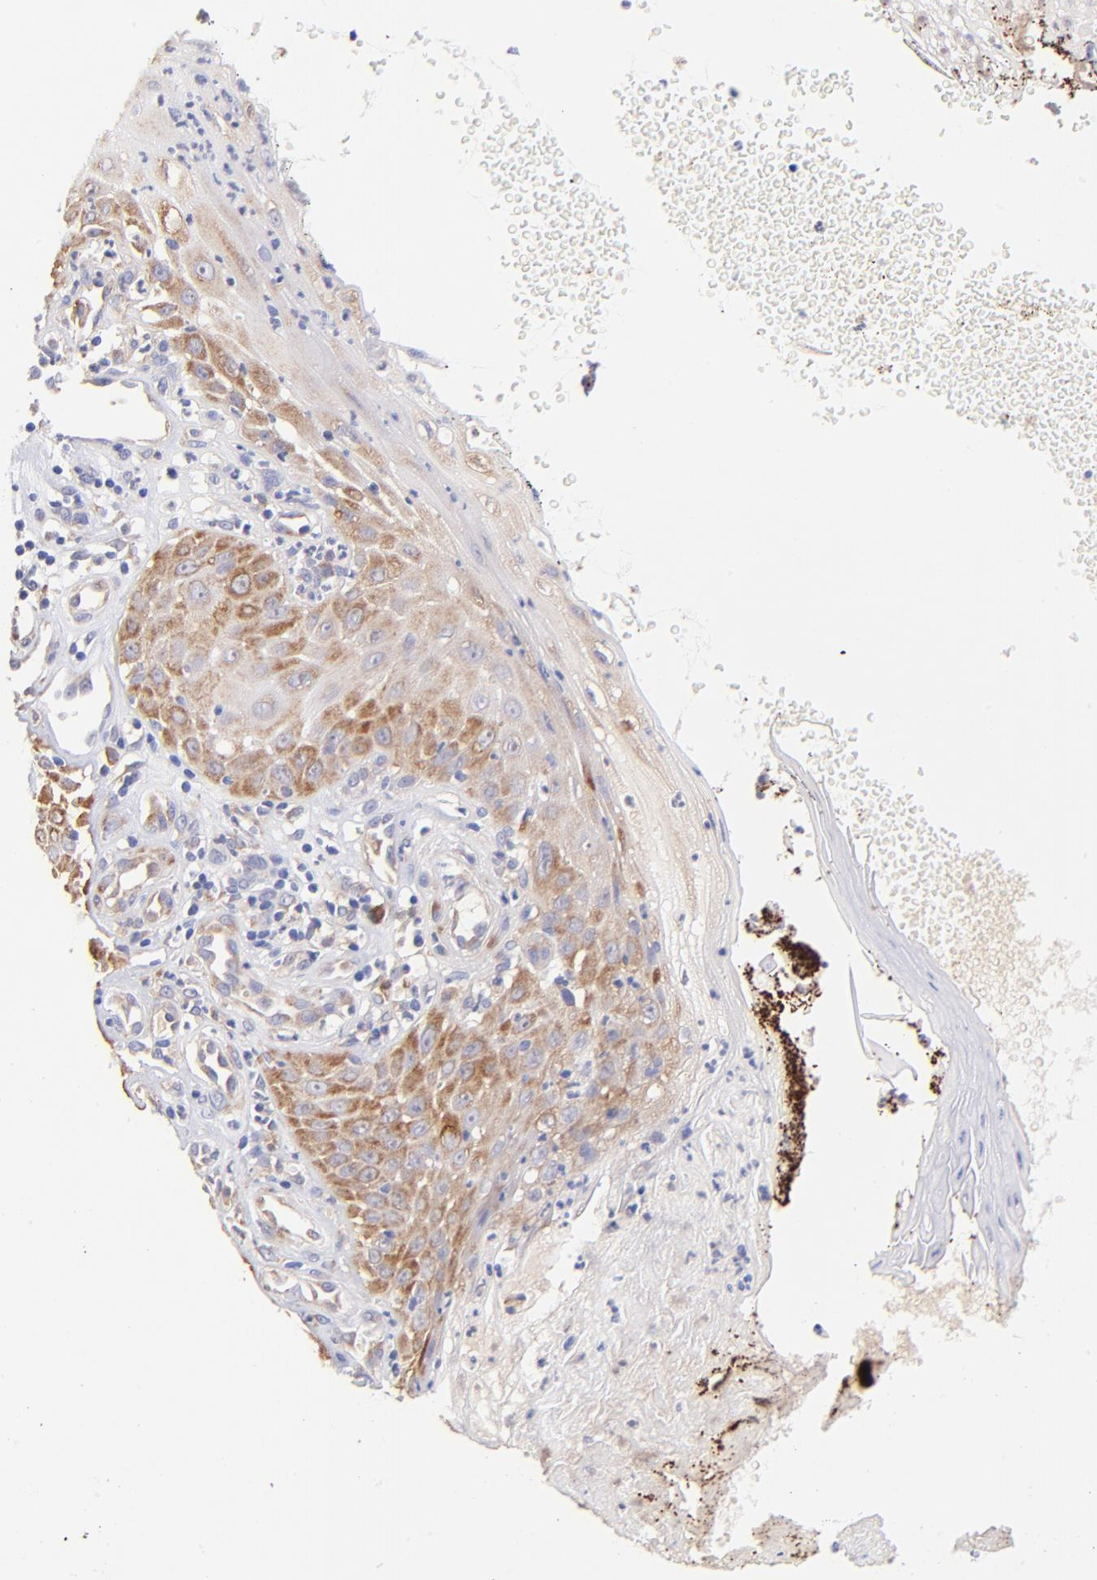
{"staining": {"intensity": "moderate", "quantity": ">75%", "location": "cytoplasmic/membranous"}, "tissue": "melanoma", "cell_type": "Tumor cells", "image_type": "cancer", "snomed": [{"axis": "morphology", "description": "Malignant melanoma, NOS"}, {"axis": "topography", "description": "Skin"}], "caption": "Brown immunohistochemical staining in human malignant melanoma exhibits moderate cytoplasmic/membranous positivity in about >75% of tumor cells. (Brightfield microscopy of DAB IHC at high magnification).", "gene": "RPL11", "patient": {"sex": "female", "age": 21}}